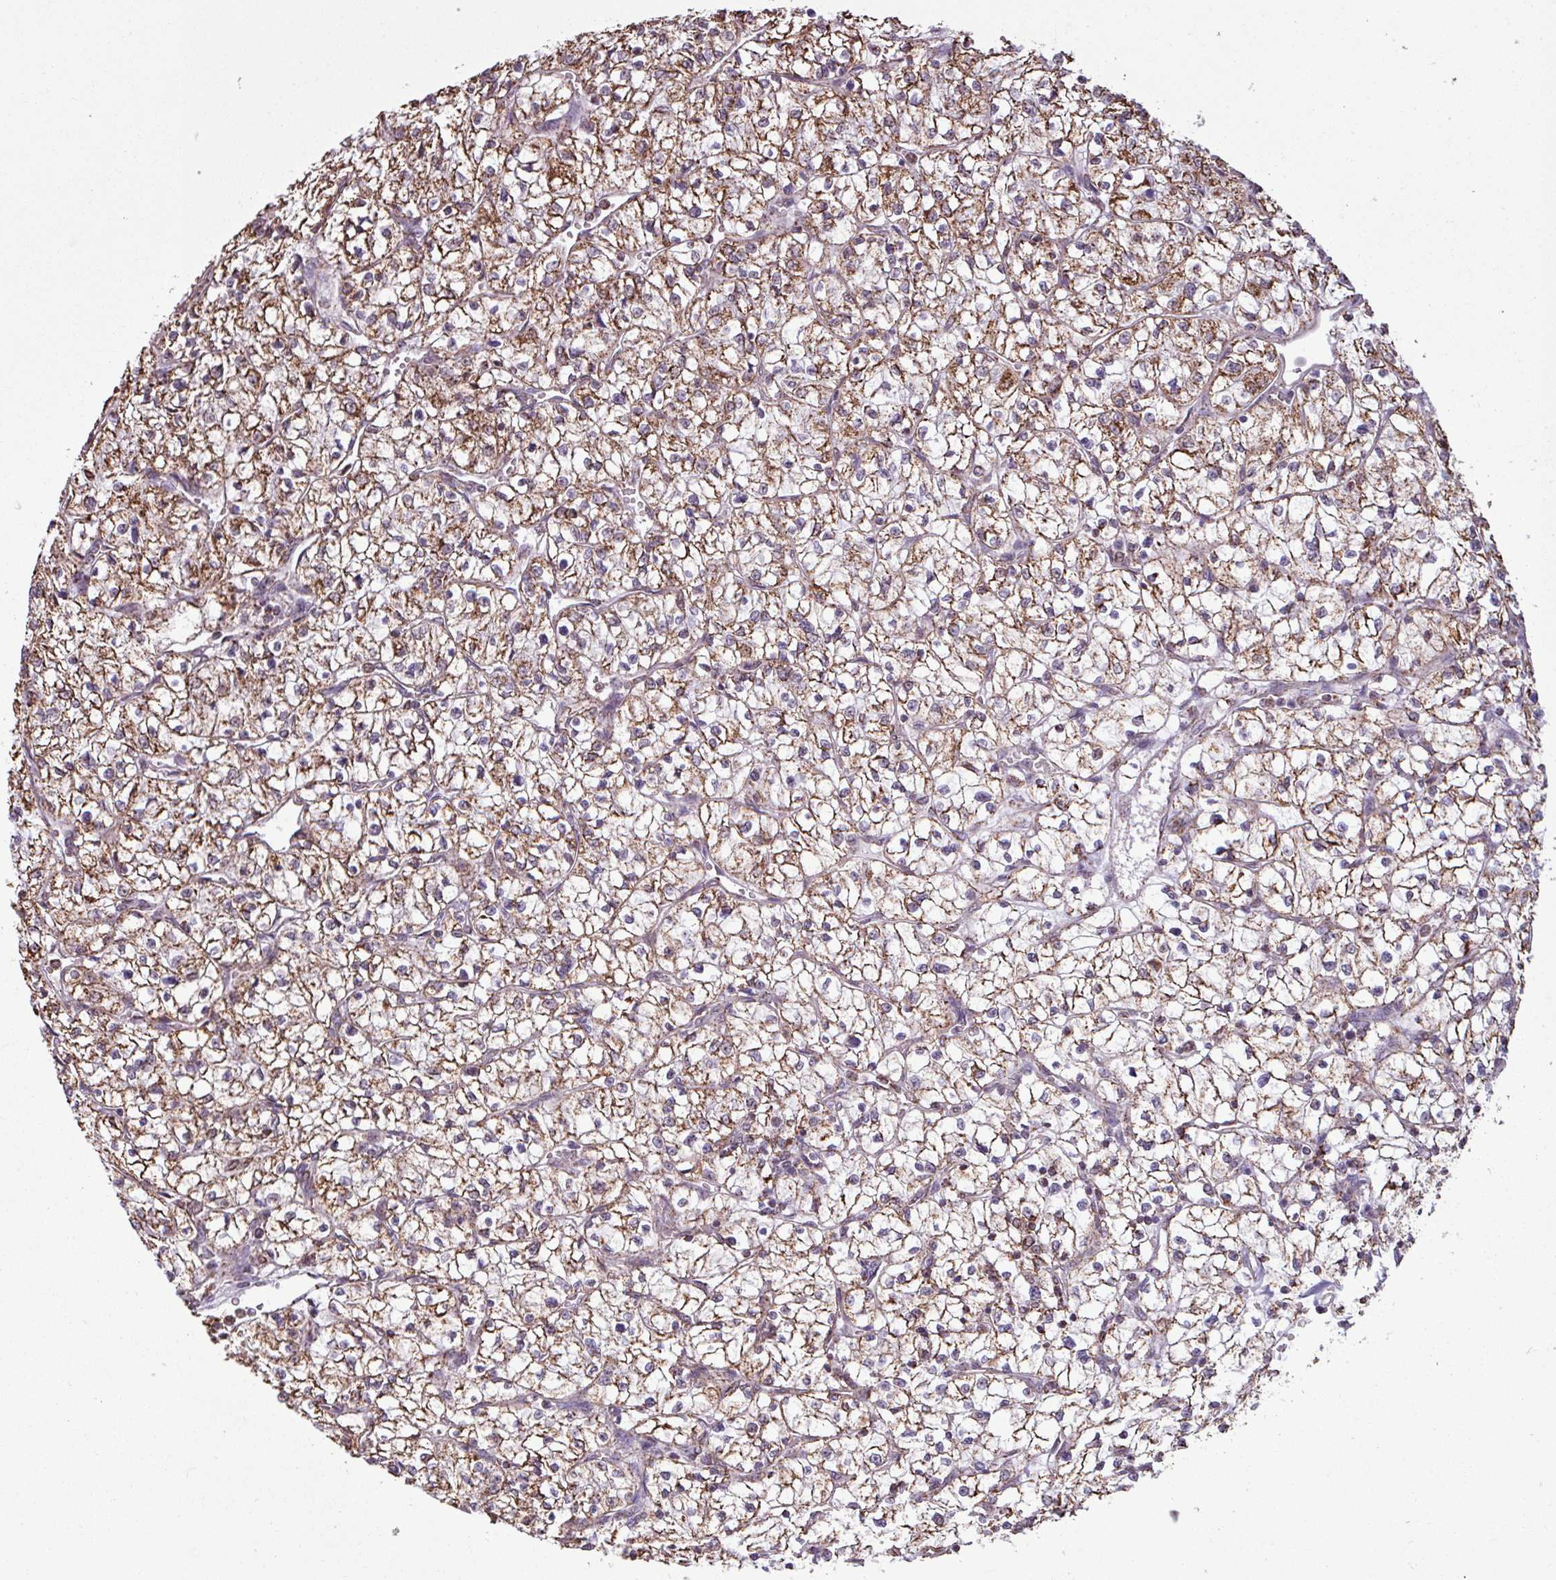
{"staining": {"intensity": "moderate", "quantity": ">75%", "location": "cytoplasmic/membranous"}, "tissue": "renal cancer", "cell_type": "Tumor cells", "image_type": "cancer", "snomed": [{"axis": "morphology", "description": "Adenocarcinoma, NOS"}, {"axis": "topography", "description": "Kidney"}], "caption": "Immunohistochemistry of human adenocarcinoma (renal) displays medium levels of moderate cytoplasmic/membranous staining in approximately >75% of tumor cells.", "gene": "ALG8", "patient": {"sex": "female", "age": 64}}